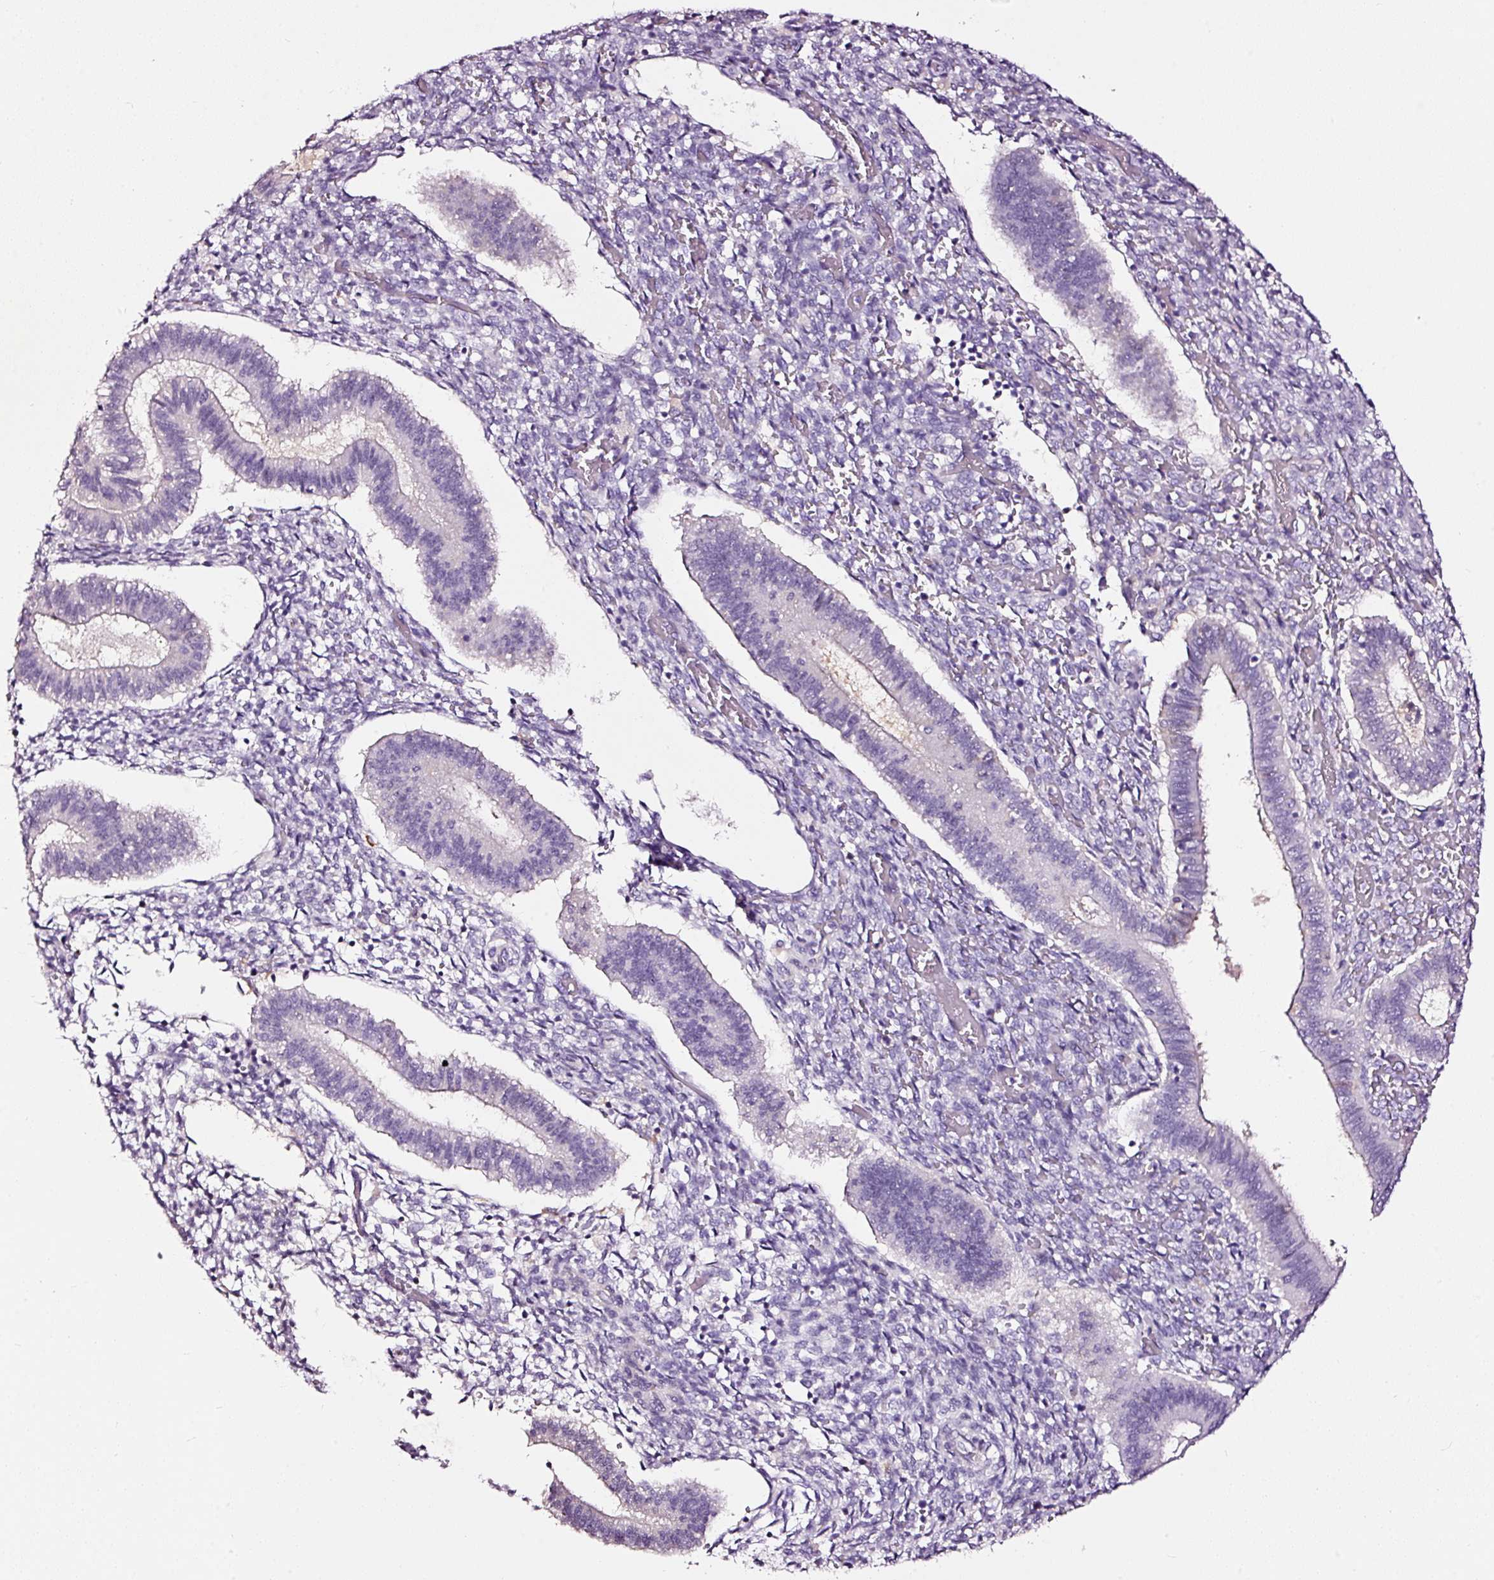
{"staining": {"intensity": "negative", "quantity": "none", "location": "none"}, "tissue": "endometrium", "cell_type": "Cells in endometrial stroma", "image_type": "normal", "snomed": [{"axis": "morphology", "description": "Normal tissue, NOS"}, {"axis": "topography", "description": "Endometrium"}], "caption": "This is an immunohistochemistry image of normal human endometrium. There is no expression in cells in endometrial stroma.", "gene": "LAMP3", "patient": {"sex": "female", "age": 25}}